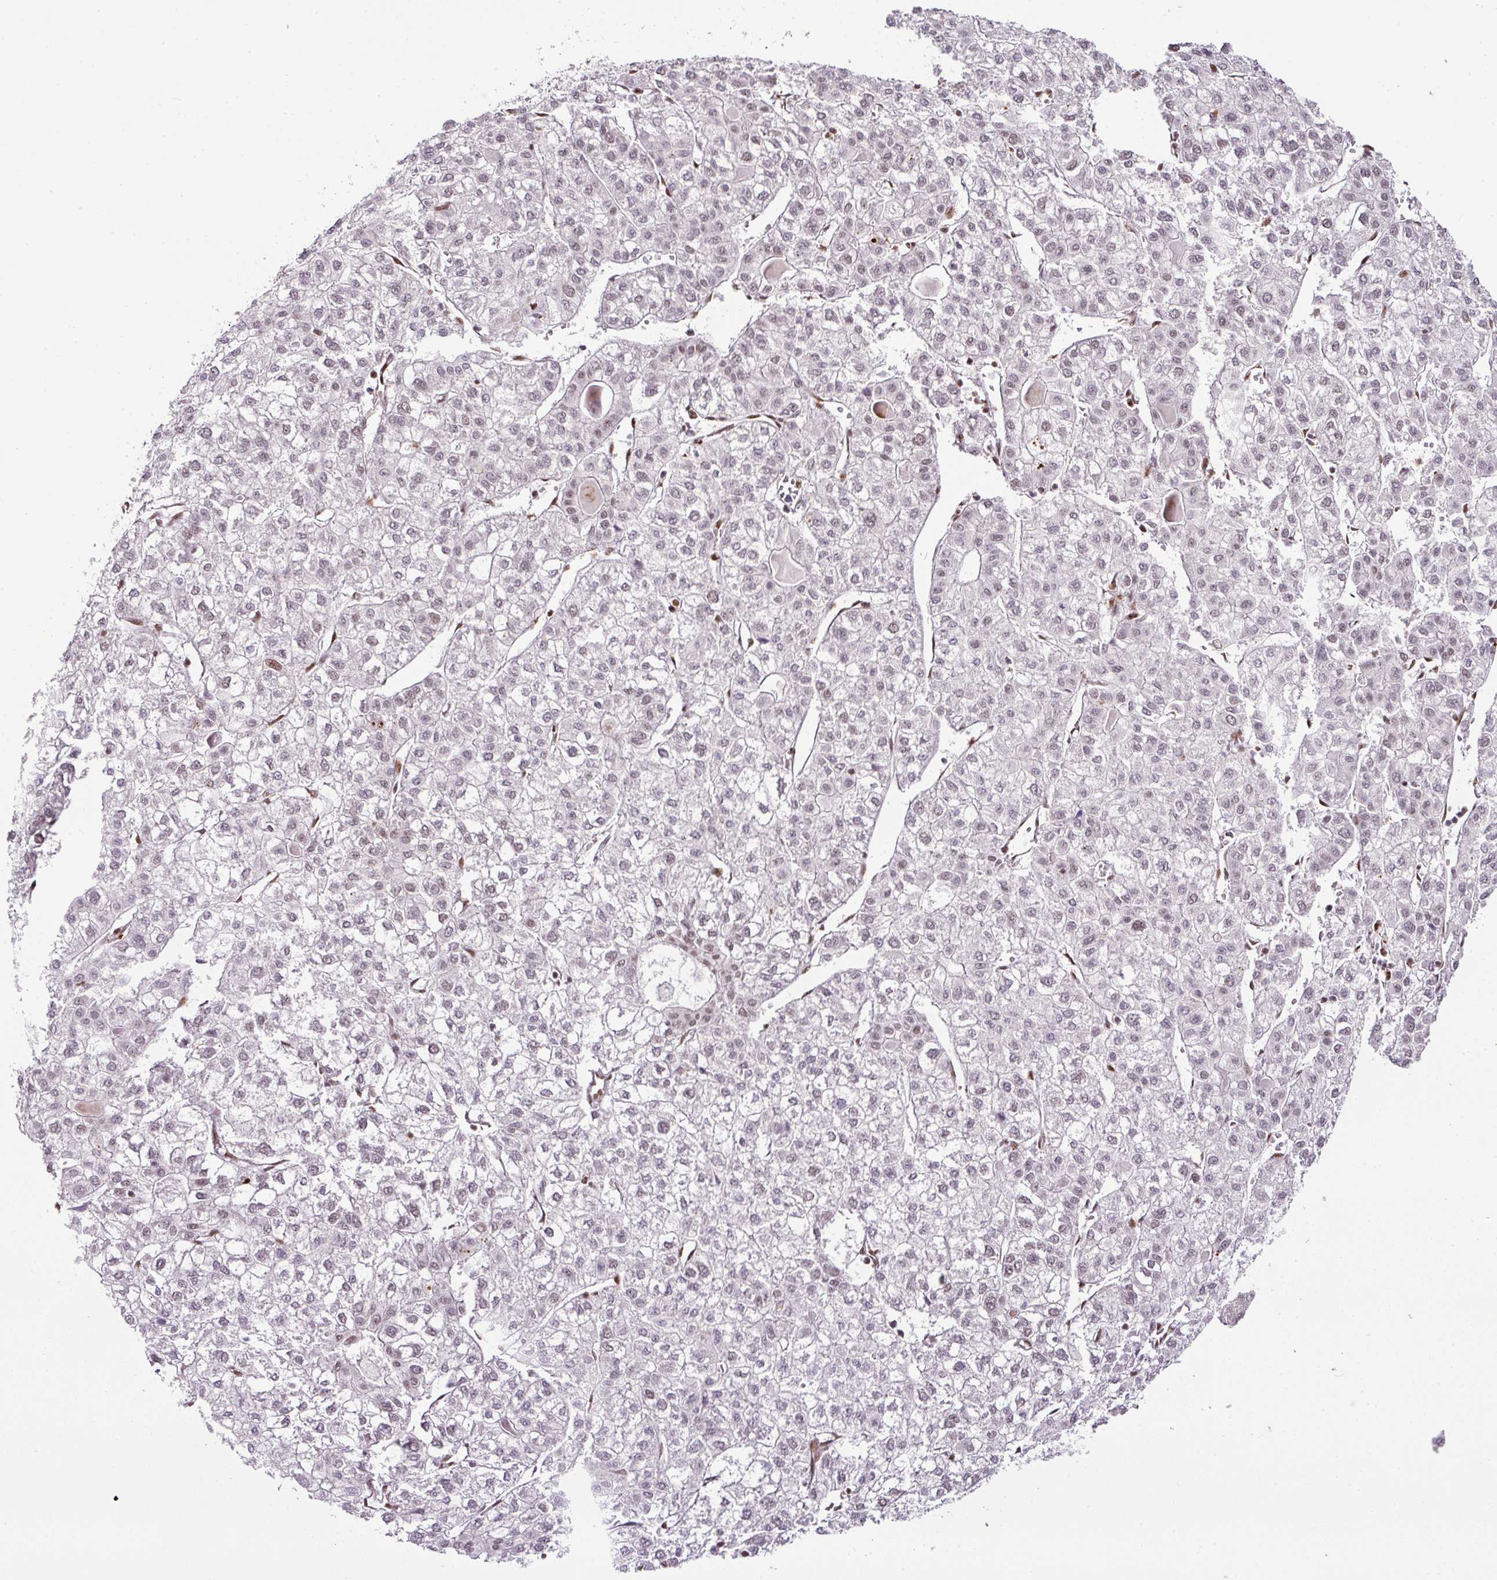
{"staining": {"intensity": "moderate", "quantity": "25%-75%", "location": "nuclear"}, "tissue": "liver cancer", "cell_type": "Tumor cells", "image_type": "cancer", "snomed": [{"axis": "morphology", "description": "Carcinoma, Hepatocellular, NOS"}, {"axis": "topography", "description": "Liver"}], "caption": "Liver hepatocellular carcinoma stained with DAB (3,3'-diaminobenzidine) immunohistochemistry reveals medium levels of moderate nuclear positivity in about 25%-75% of tumor cells.", "gene": "PGAP4", "patient": {"sex": "female", "age": 43}}